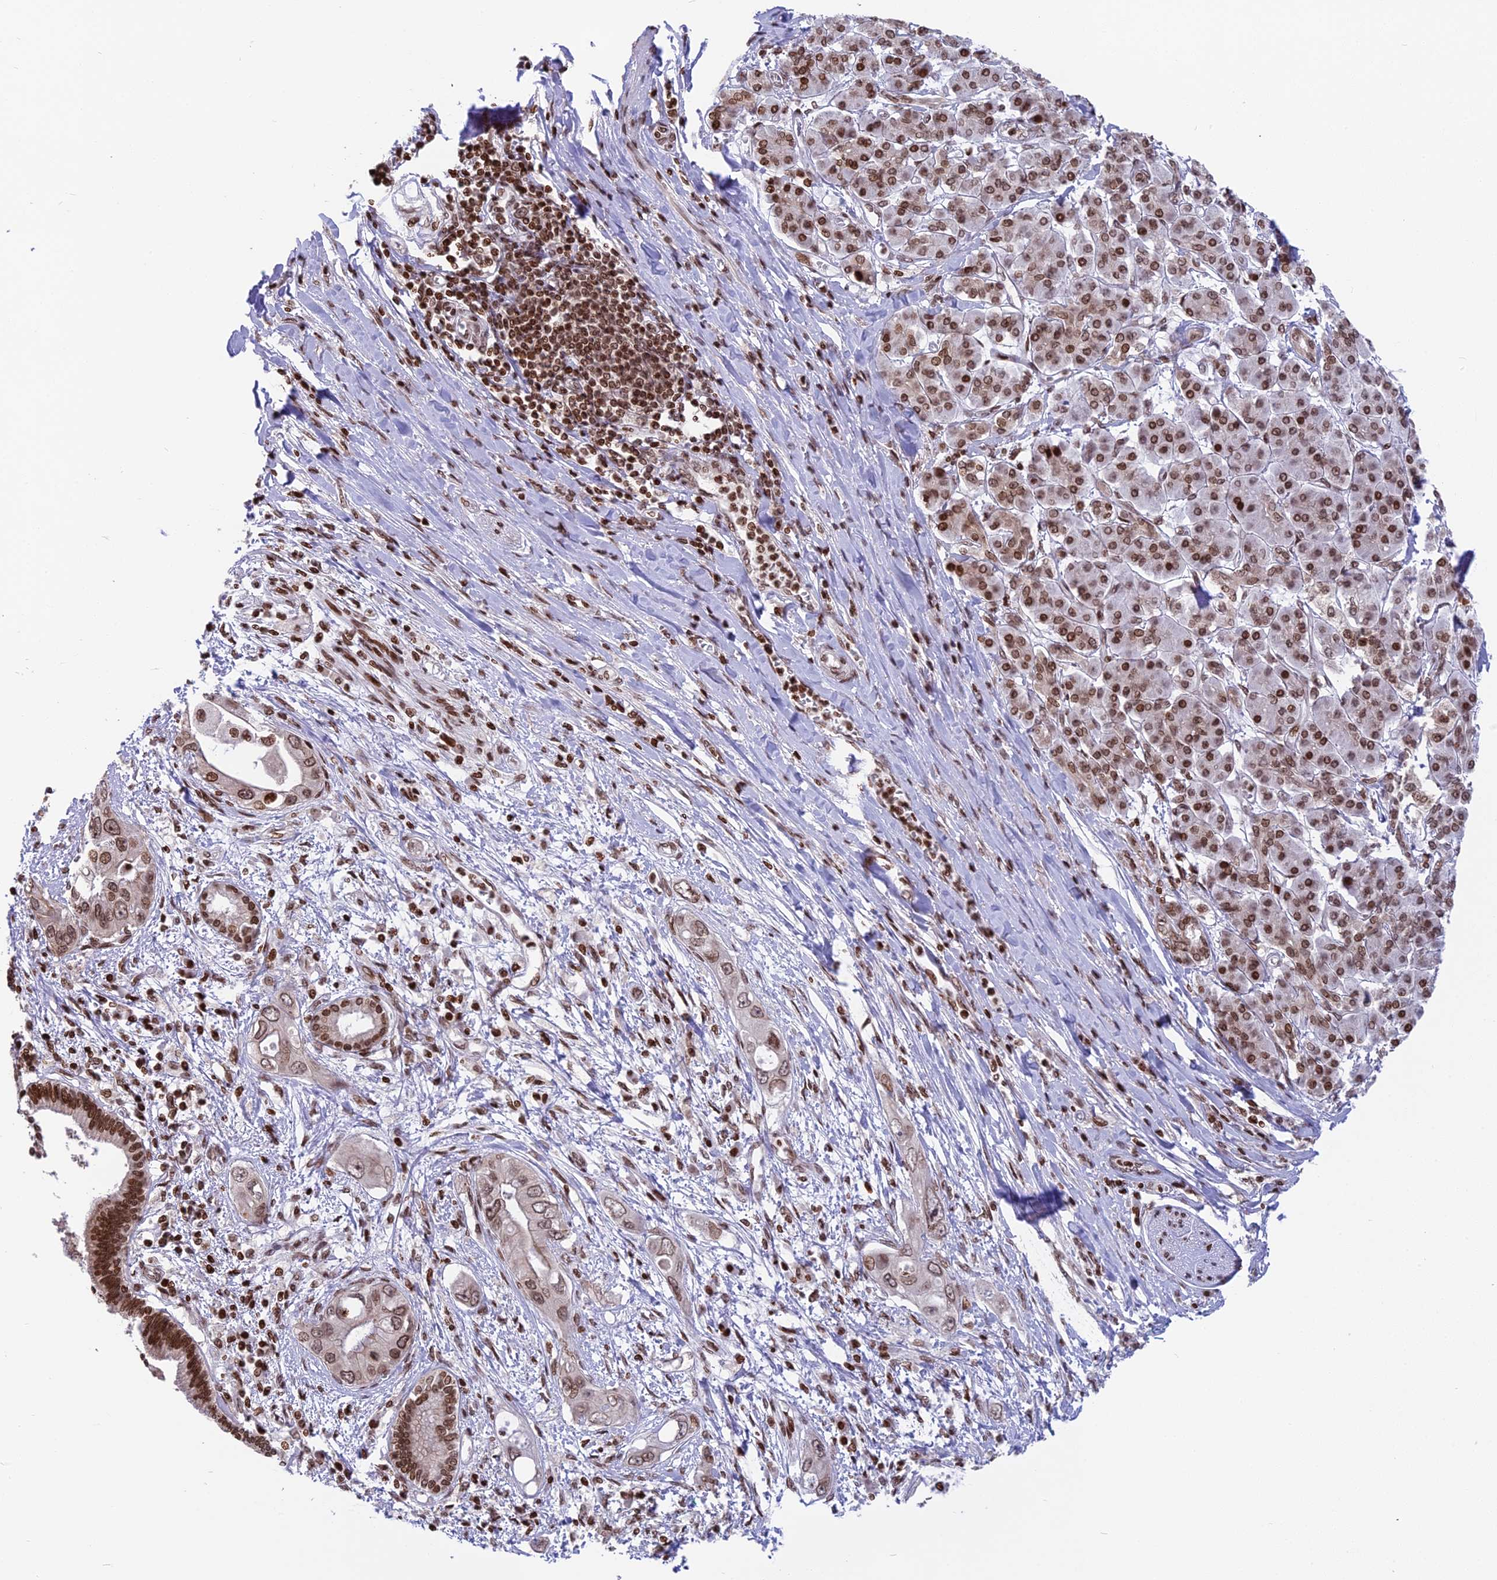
{"staining": {"intensity": "moderate", "quantity": ">75%", "location": "nuclear"}, "tissue": "pancreatic cancer", "cell_type": "Tumor cells", "image_type": "cancer", "snomed": [{"axis": "morphology", "description": "Inflammation, NOS"}, {"axis": "morphology", "description": "Adenocarcinoma, NOS"}, {"axis": "topography", "description": "Pancreas"}], "caption": "Adenocarcinoma (pancreatic) was stained to show a protein in brown. There is medium levels of moderate nuclear staining in approximately >75% of tumor cells.", "gene": "TET2", "patient": {"sex": "female", "age": 56}}